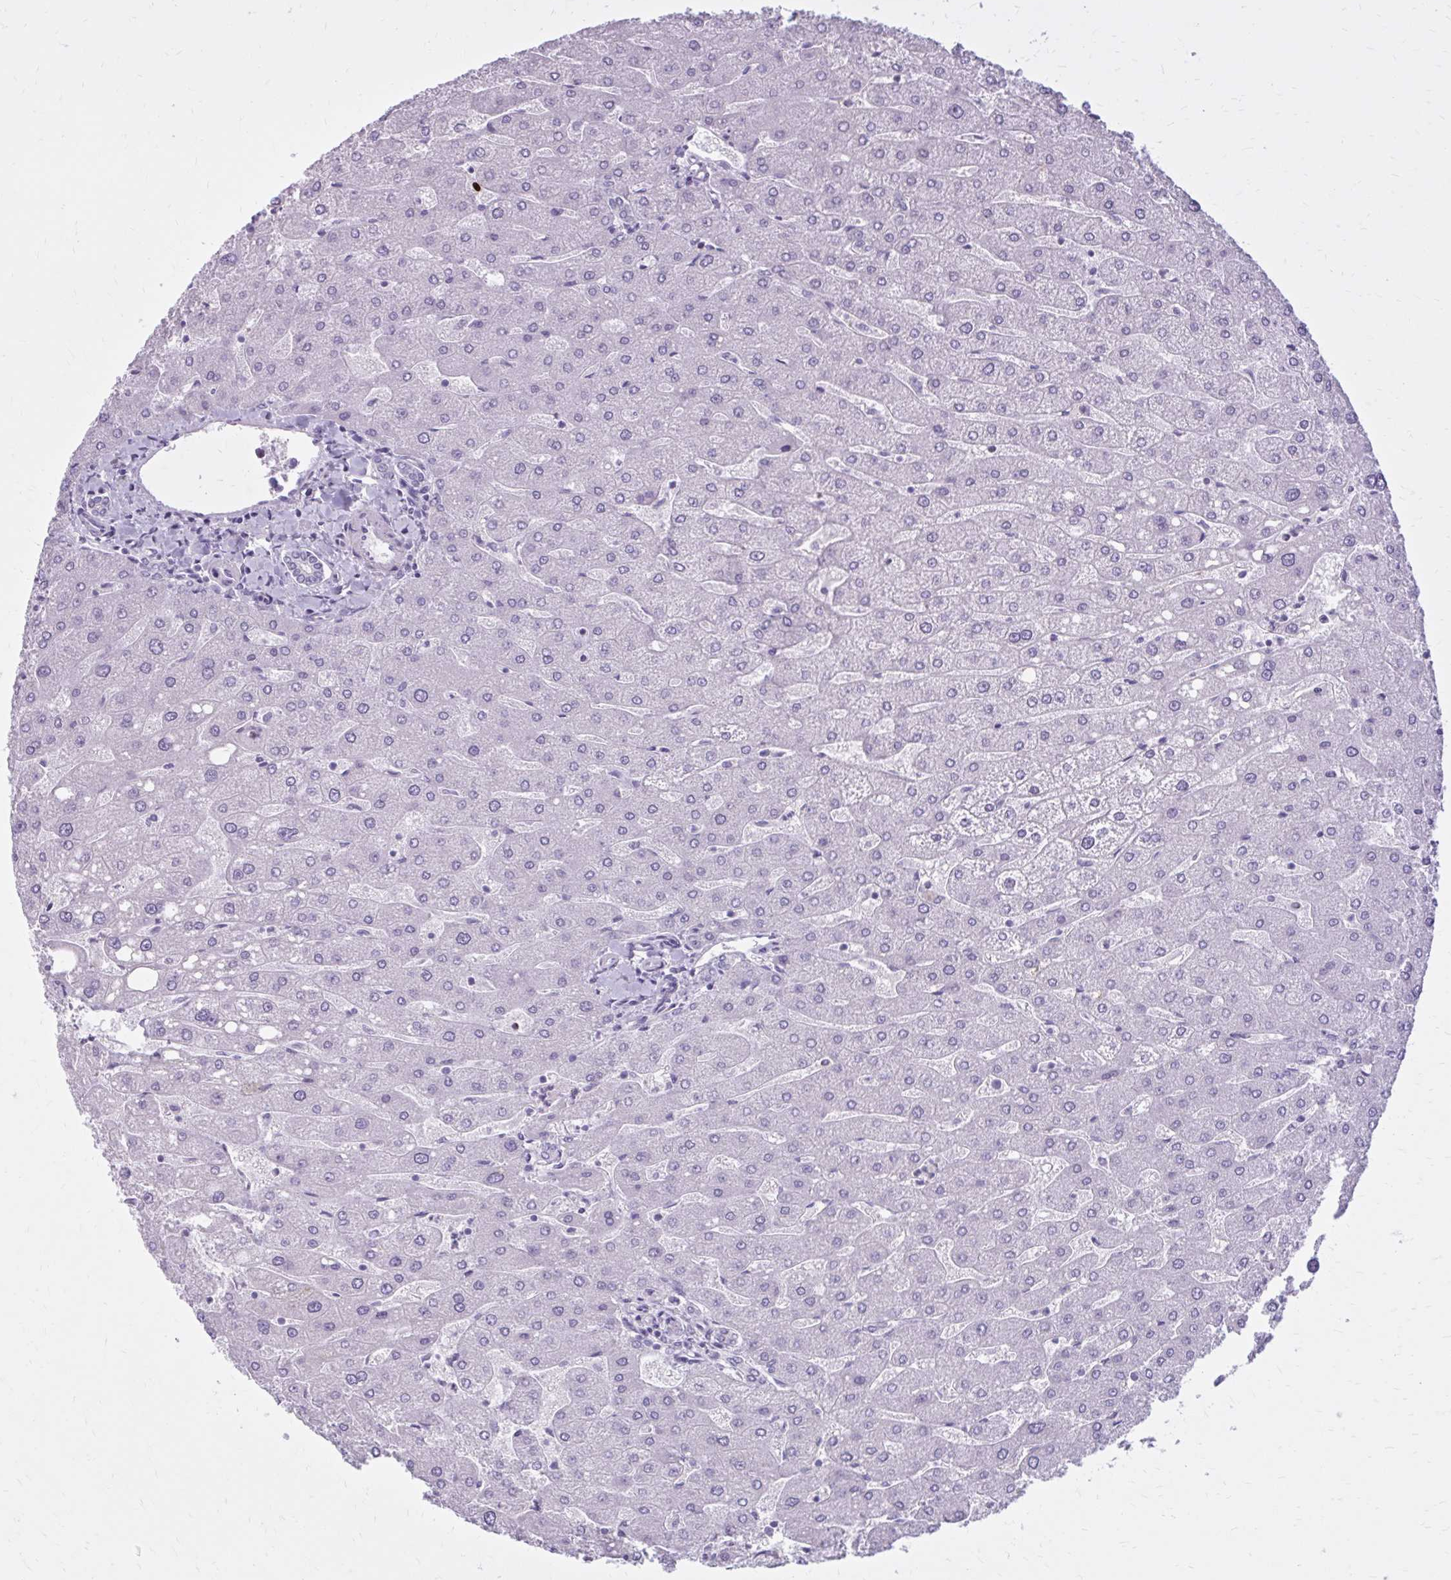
{"staining": {"intensity": "negative", "quantity": "none", "location": "none"}, "tissue": "liver", "cell_type": "Cholangiocytes", "image_type": "normal", "snomed": [{"axis": "morphology", "description": "Normal tissue, NOS"}, {"axis": "topography", "description": "Liver"}], "caption": "Immunohistochemistry (IHC) of unremarkable liver demonstrates no staining in cholangiocytes. (Brightfield microscopy of DAB (3,3'-diaminobenzidine) IHC at high magnification).", "gene": "OR4B1", "patient": {"sex": "male", "age": 67}}